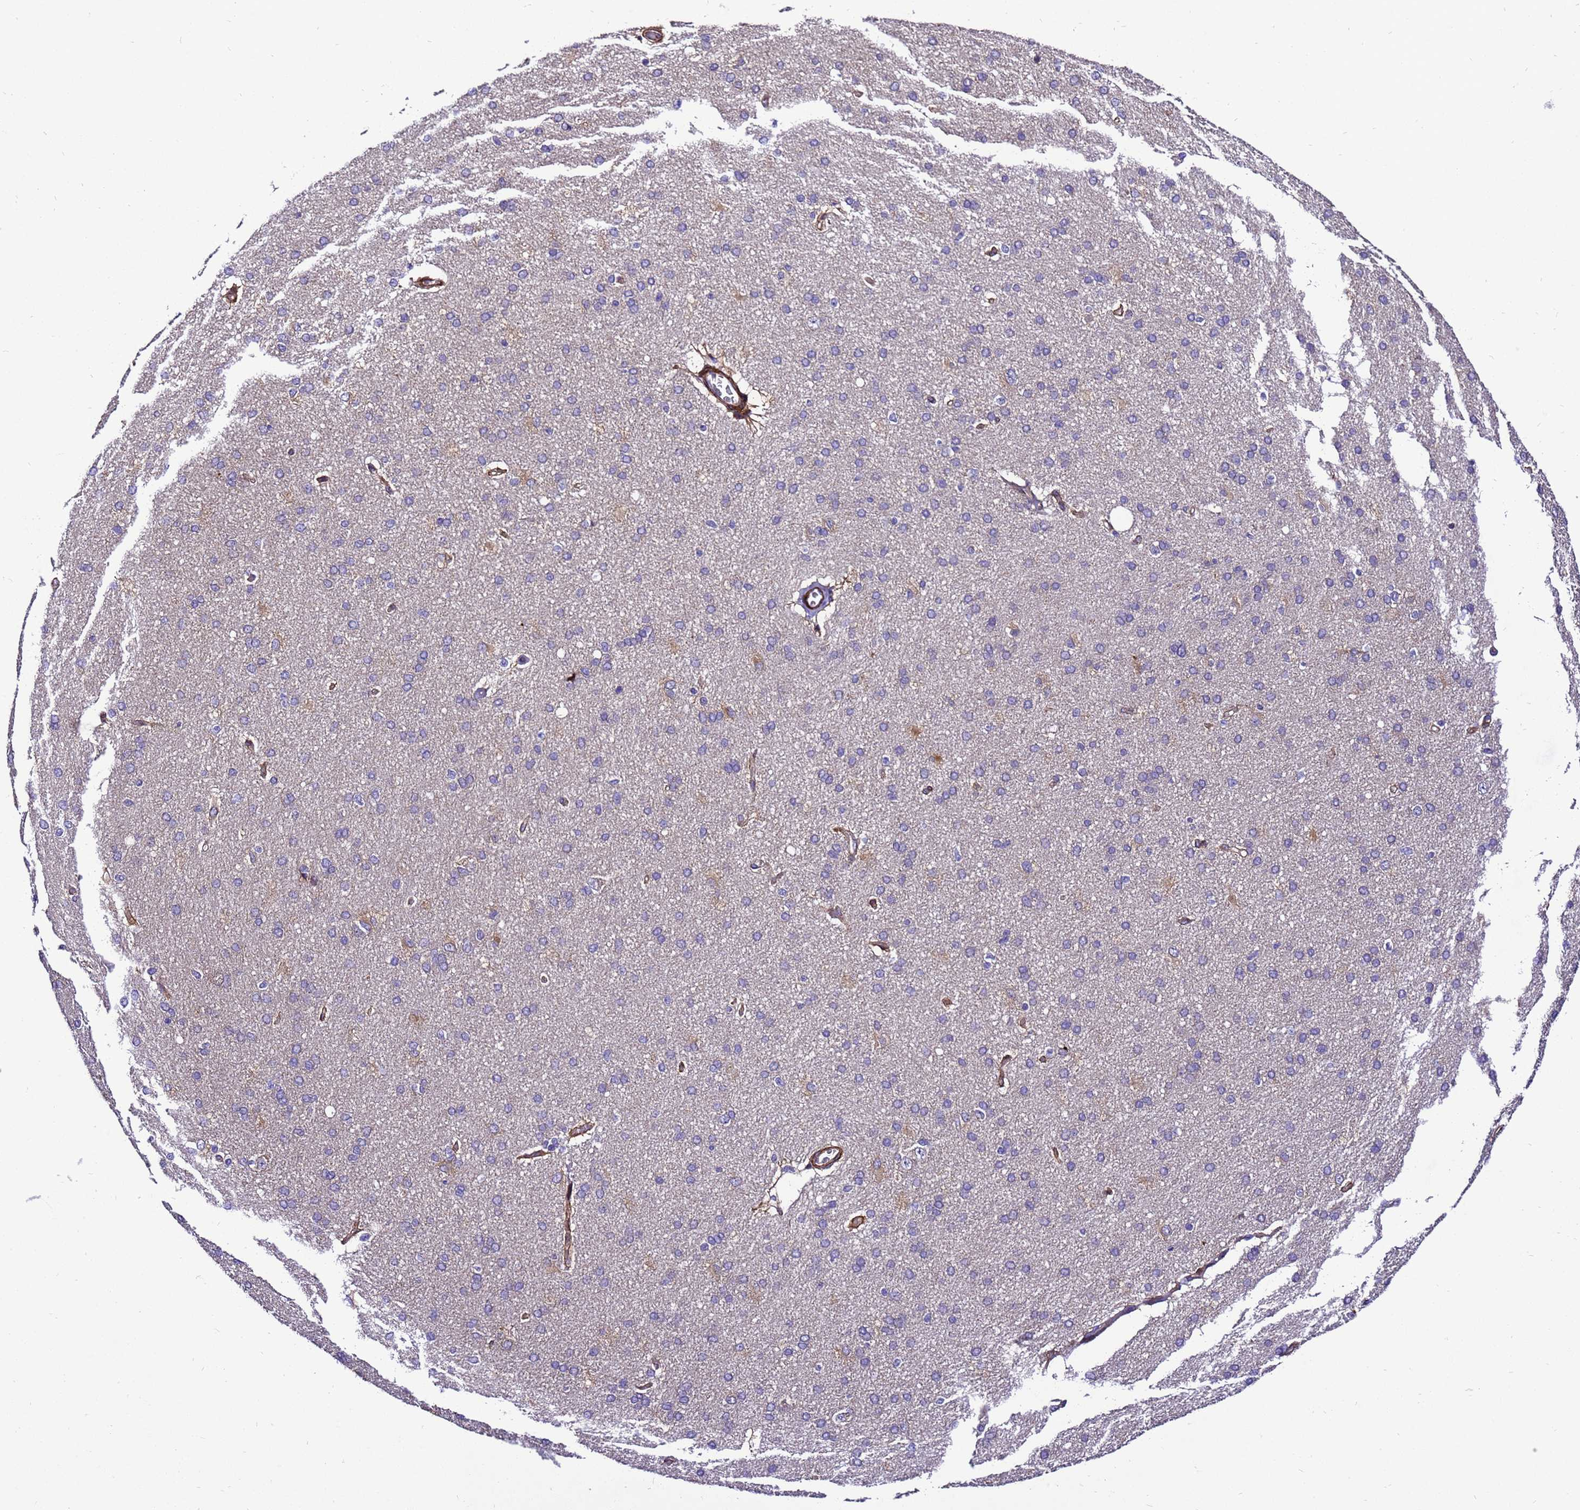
{"staining": {"intensity": "moderate", "quantity": ">75%", "location": "cytoplasmic/membranous"}, "tissue": "cerebral cortex", "cell_type": "Endothelial cells", "image_type": "normal", "snomed": [{"axis": "morphology", "description": "Normal tissue, NOS"}, {"axis": "topography", "description": "Cerebral cortex"}], "caption": "The immunohistochemical stain highlights moderate cytoplasmic/membranous expression in endothelial cells of benign cerebral cortex. The protein is stained brown, and the nuclei are stained in blue (DAB IHC with brightfield microscopy, high magnification).", "gene": "ZNF417", "patient": {"sex": "male", "age": 62}}